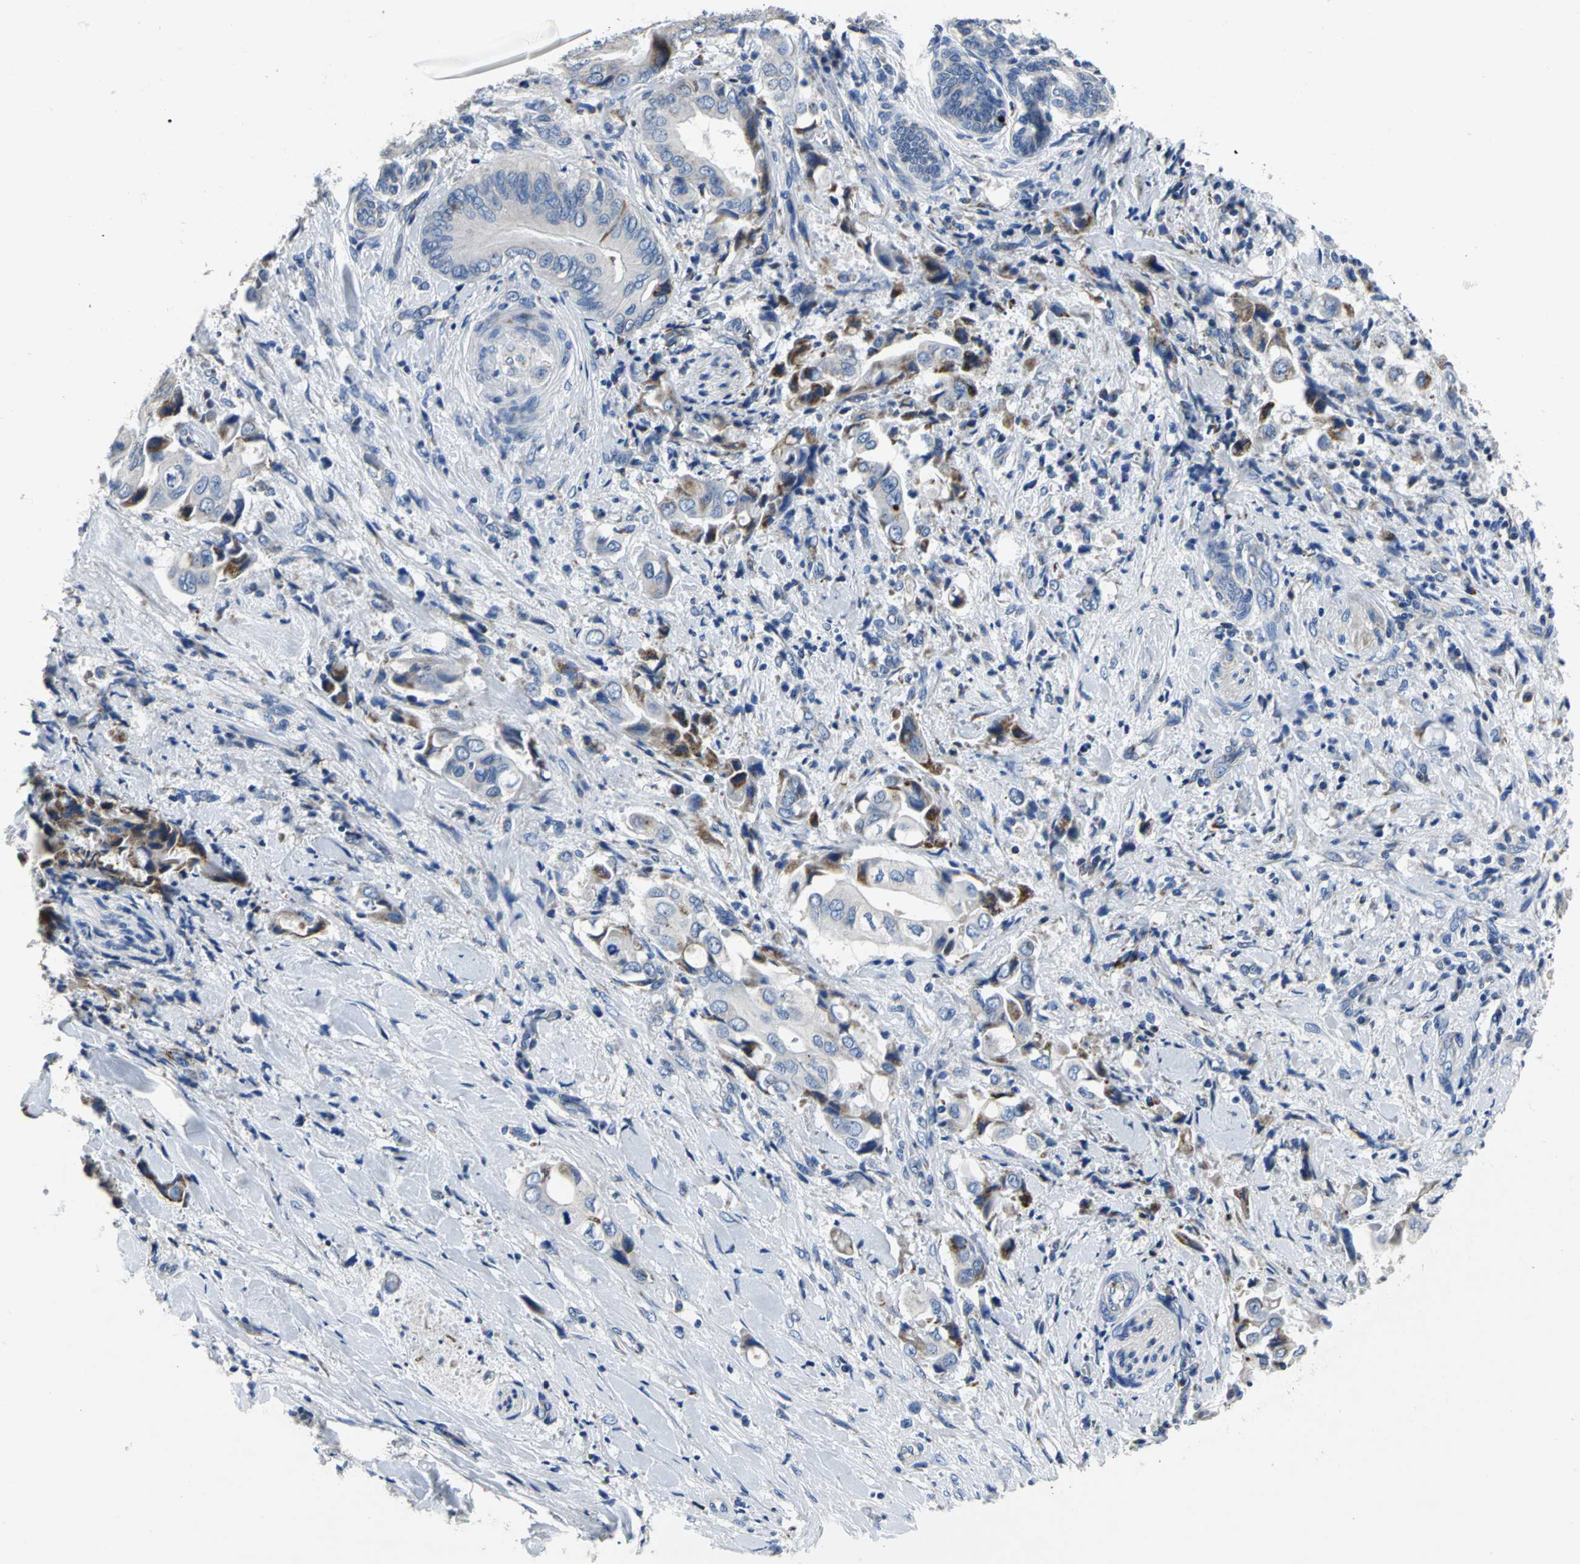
{"staining": {"intensity": "weak", "quantity": ">75%", "location": "cytoplasmic/membranous"}, "tissue": "liver cancer", "cell_type": "Tumor cells", "image_type": "cancer", "snomed": [{"axis": "morphology", "description": "Cholangiocarcinoma"}, {"axis": "topography", "description": "Liver"}], "caption": "Liver cholangiocarcinoma stained with a brown dye exhibits weak cytoplasmic/membranous positive staining in about >75% of tumor cells.", "gene": "IFI6", "patient": {"sex": "male", "age": 58}}